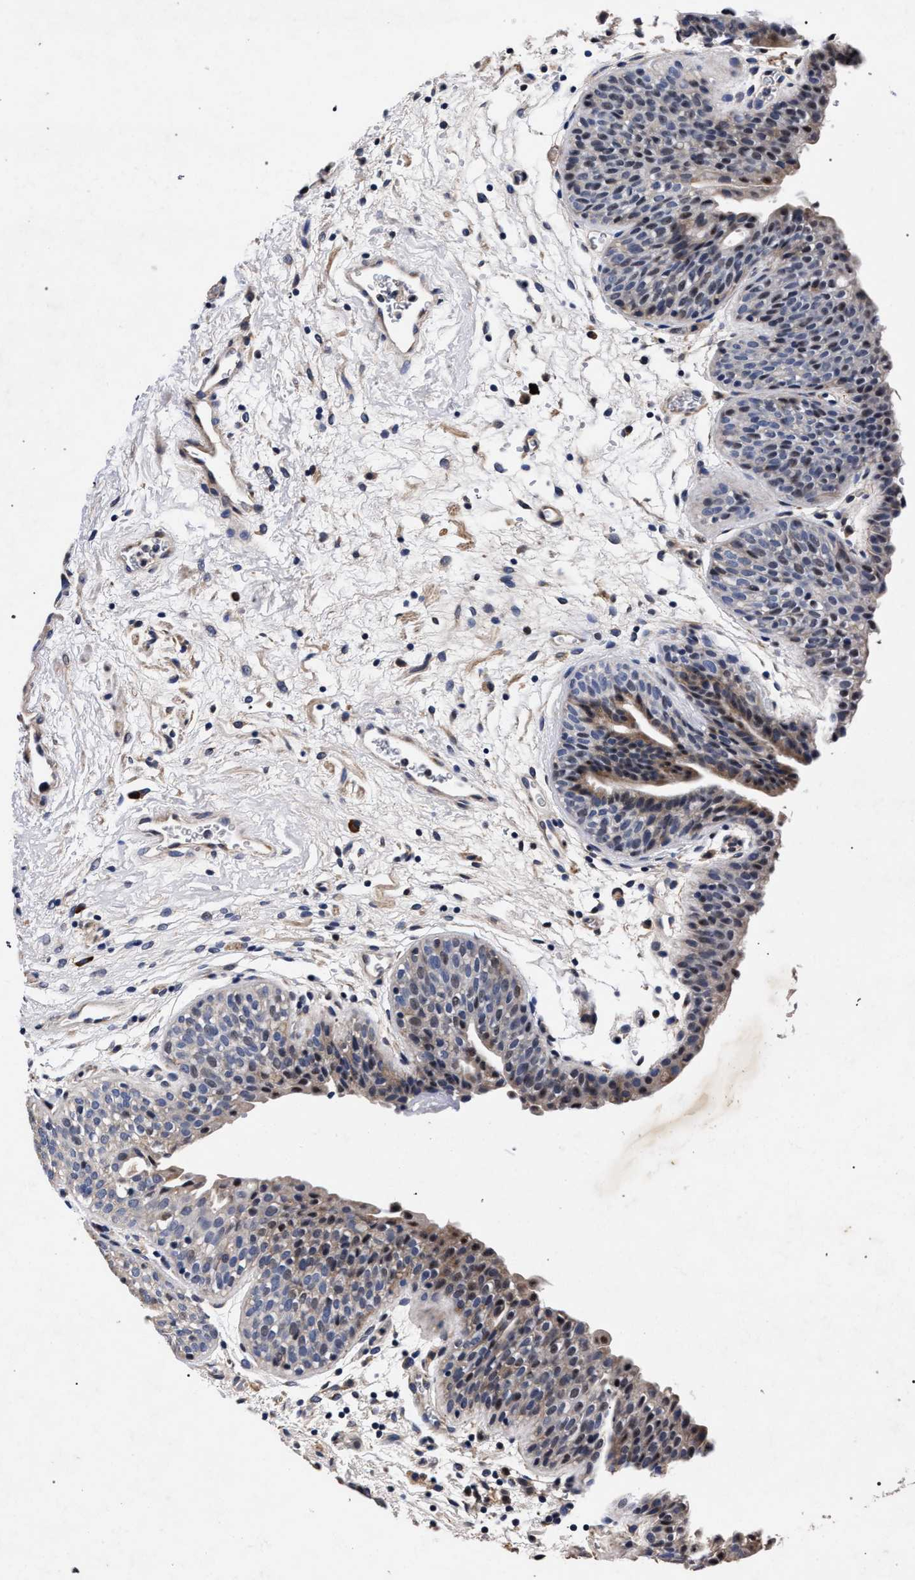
{"staining": {"intensity": "moderate", "quantity": "<25%", "location": "cytoplasmic/membranous,nuclear"}, "tissue": "urinary bladder", "cell_type": "Urothelial cells", "image_type": "normal", "snomed": [{"axis": "morphology", "description": "Normal tissue, NOS"}, {"axis": "topography", "description": "Urinary bladder"}], "caption": "A brown stain shows moderate cytoplasmic/membranous,nuclear expression of a protein in urothelial cells of normal urinary bladder.", "gene": "CFAP95", "patient": {"sex": "male", "age": 37}}